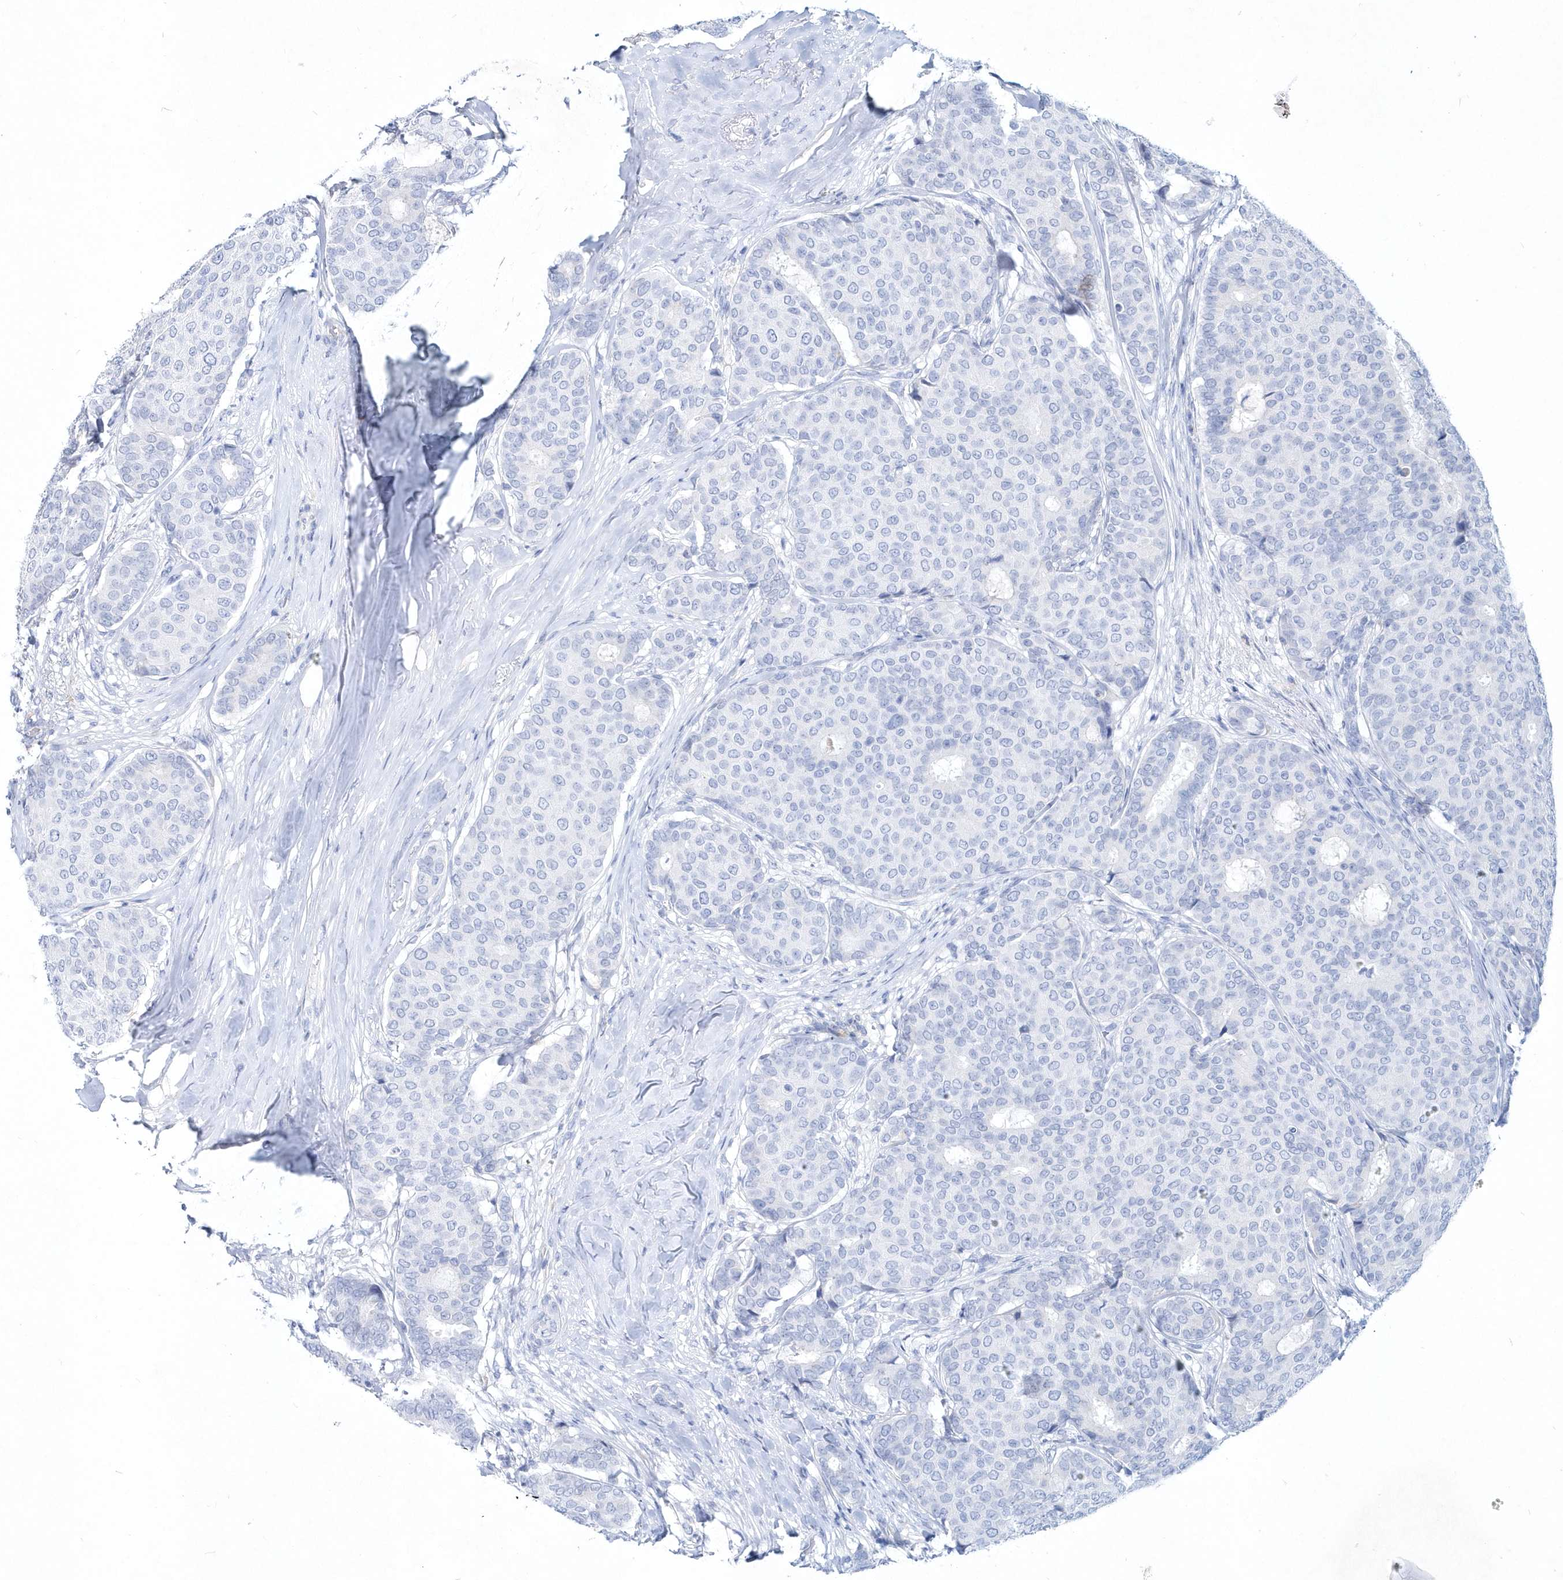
{"staining": {"intensity": "negative", "quantity": "none", "location": "none"}, "tissue": "breast cancer", "cell_type": "Tumor cells", "image_type": "cancer", "snomed": [{"axis": "morphology", "description": "Duct carcinoma"}, {"axis": "topography", "description": "Breast"}], "caption": "IHC of breast cancer exhibits no expression in tumor cells.", "gene": "SPINK7", "patient": {"sex": "female", "age": 75}}